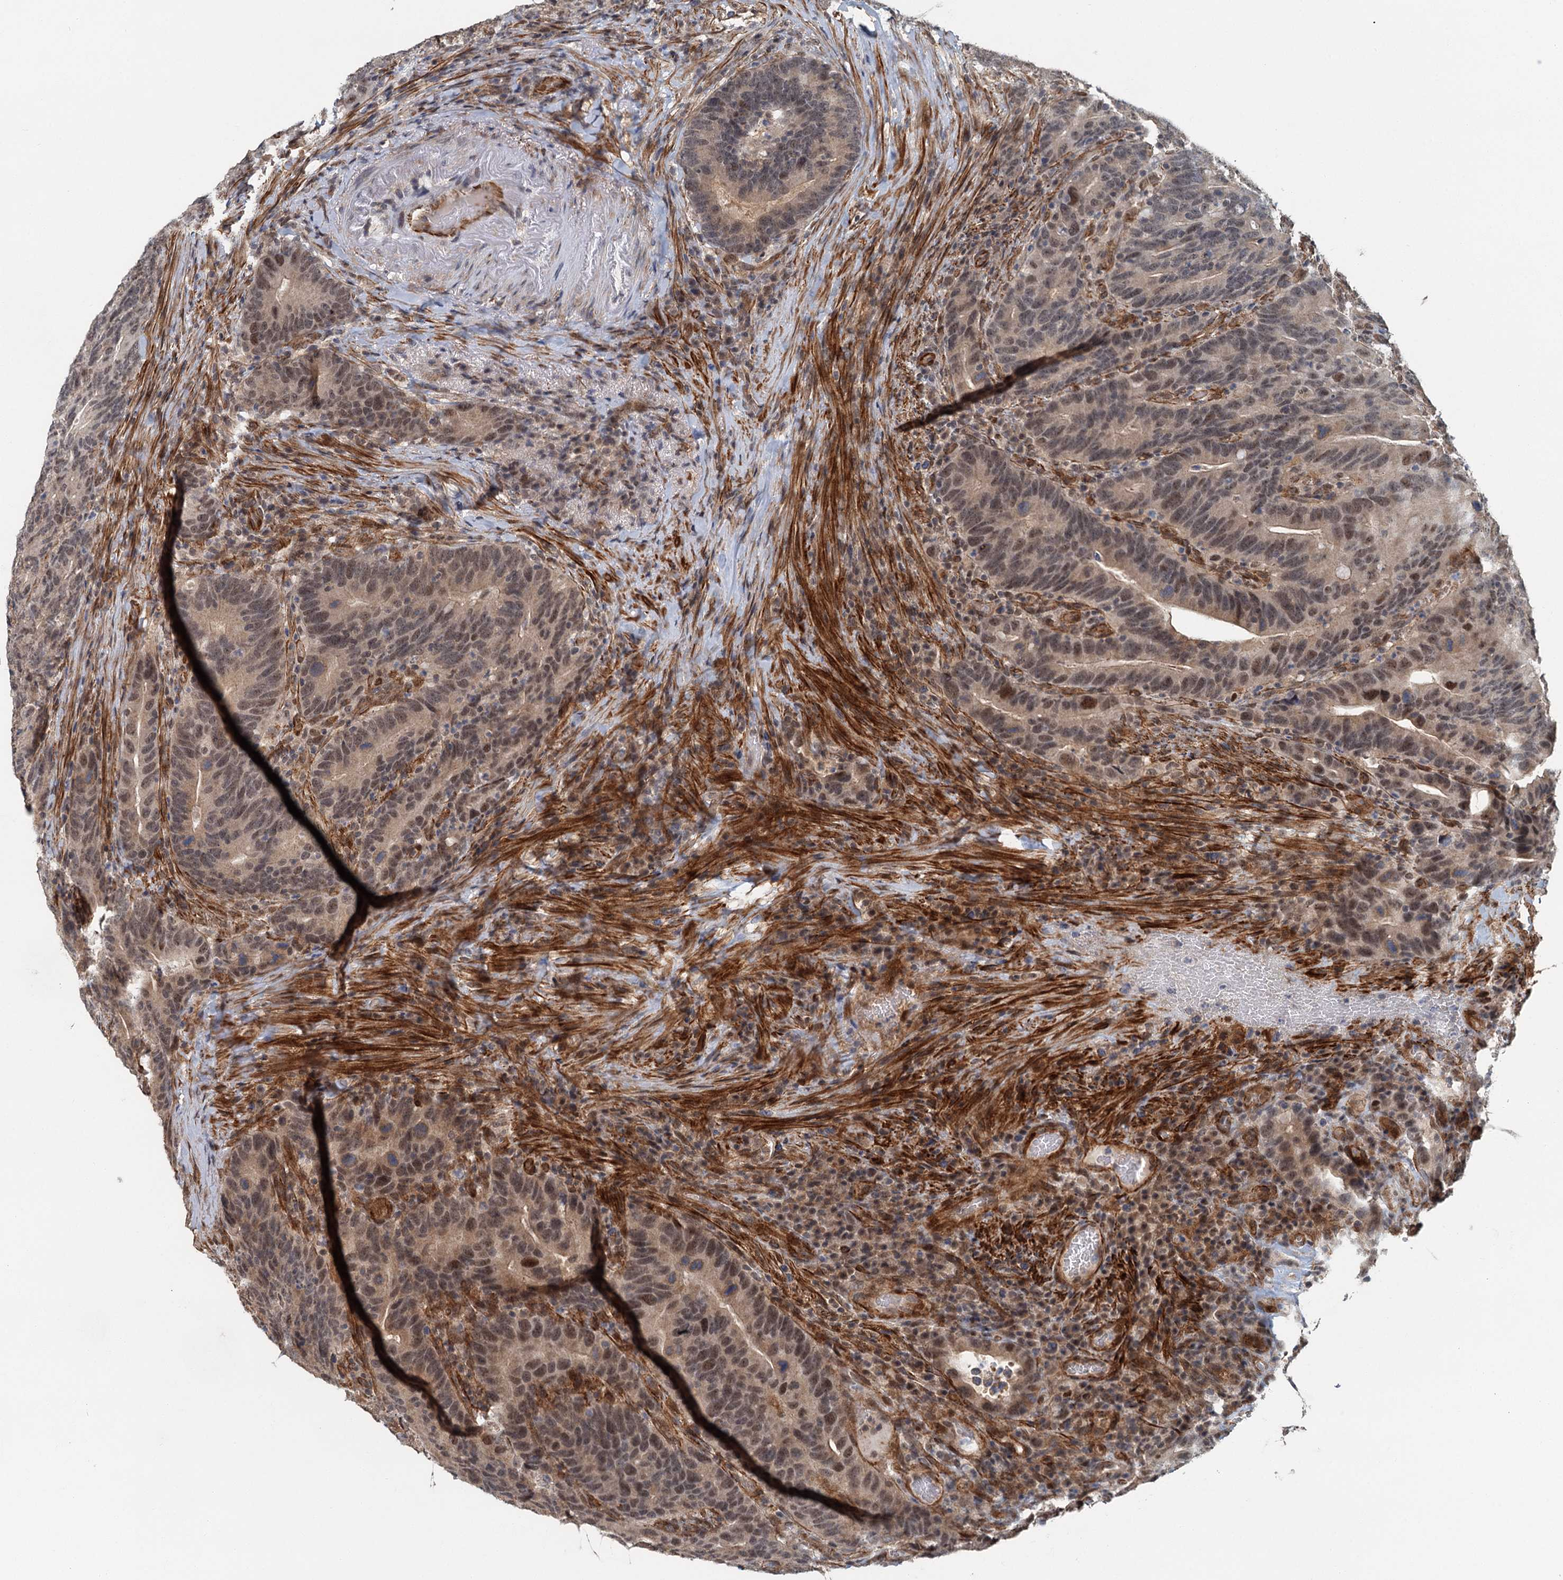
{"staining": {"intensity": "moderate", "quantity": "25%-75%", "location": "nuclear"}, "tissue": "colorectal cancer", "cell_type": "Tumor cells", "image_type": "cancer", "snomed": [{"axis": "morphology", "description": "Adenocarcinoma, NOS"}, {"axis": "topography", "description": "Colon"}], "caption": "IHC histopathology image of neoplastic tissue: adenocarcinoma (colorectal) stained using immunohistochemistry (IHC) demonstrates medium levels of moderate protein expression localized specifically in the nuclear of tumor cells, appearing as a nuclear brown color.", "gene": "TAS2R42", "patient": {"sex": "female", "age": 66}}